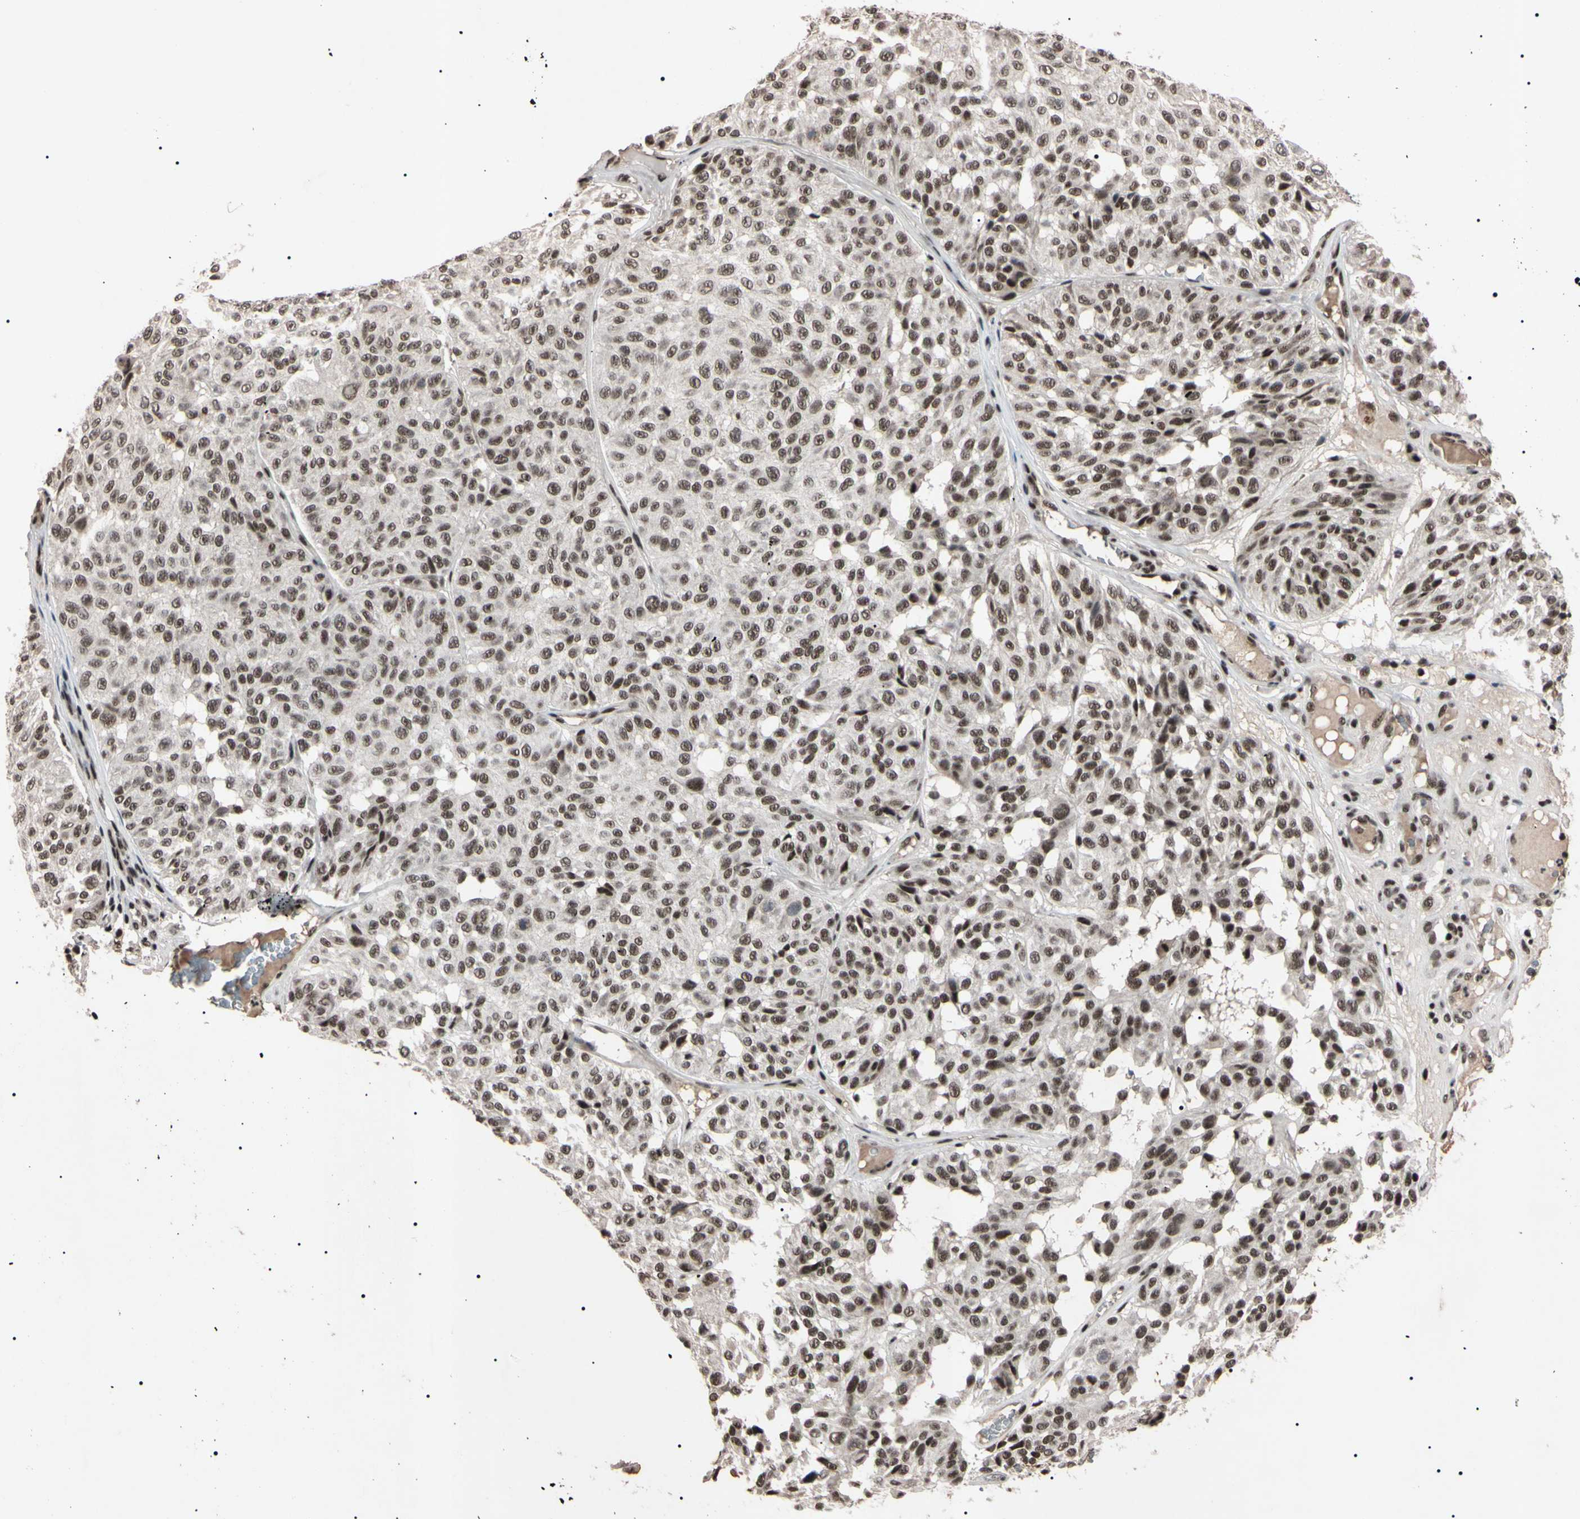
{"staining": {"intensity": "moderate", "quantity": "<25%", "location": "nuclear"}, "tissue": "melanoma", "cell_type": "Tumor cells", "image_type": "cancer", "snomed": [{"axis": "morphology", "description": "Malignant melanoma, NOS"}, {"axis": "topography", "description": "Skin"}], "caption": "An IHC histopathology image of neoplastic tissue is shown. Protein staining in brown shows moderate nuclear positivity in melanoma within tumor cells.", "gene": "YY1", "patient": {"sex": "female", "age": 46}}